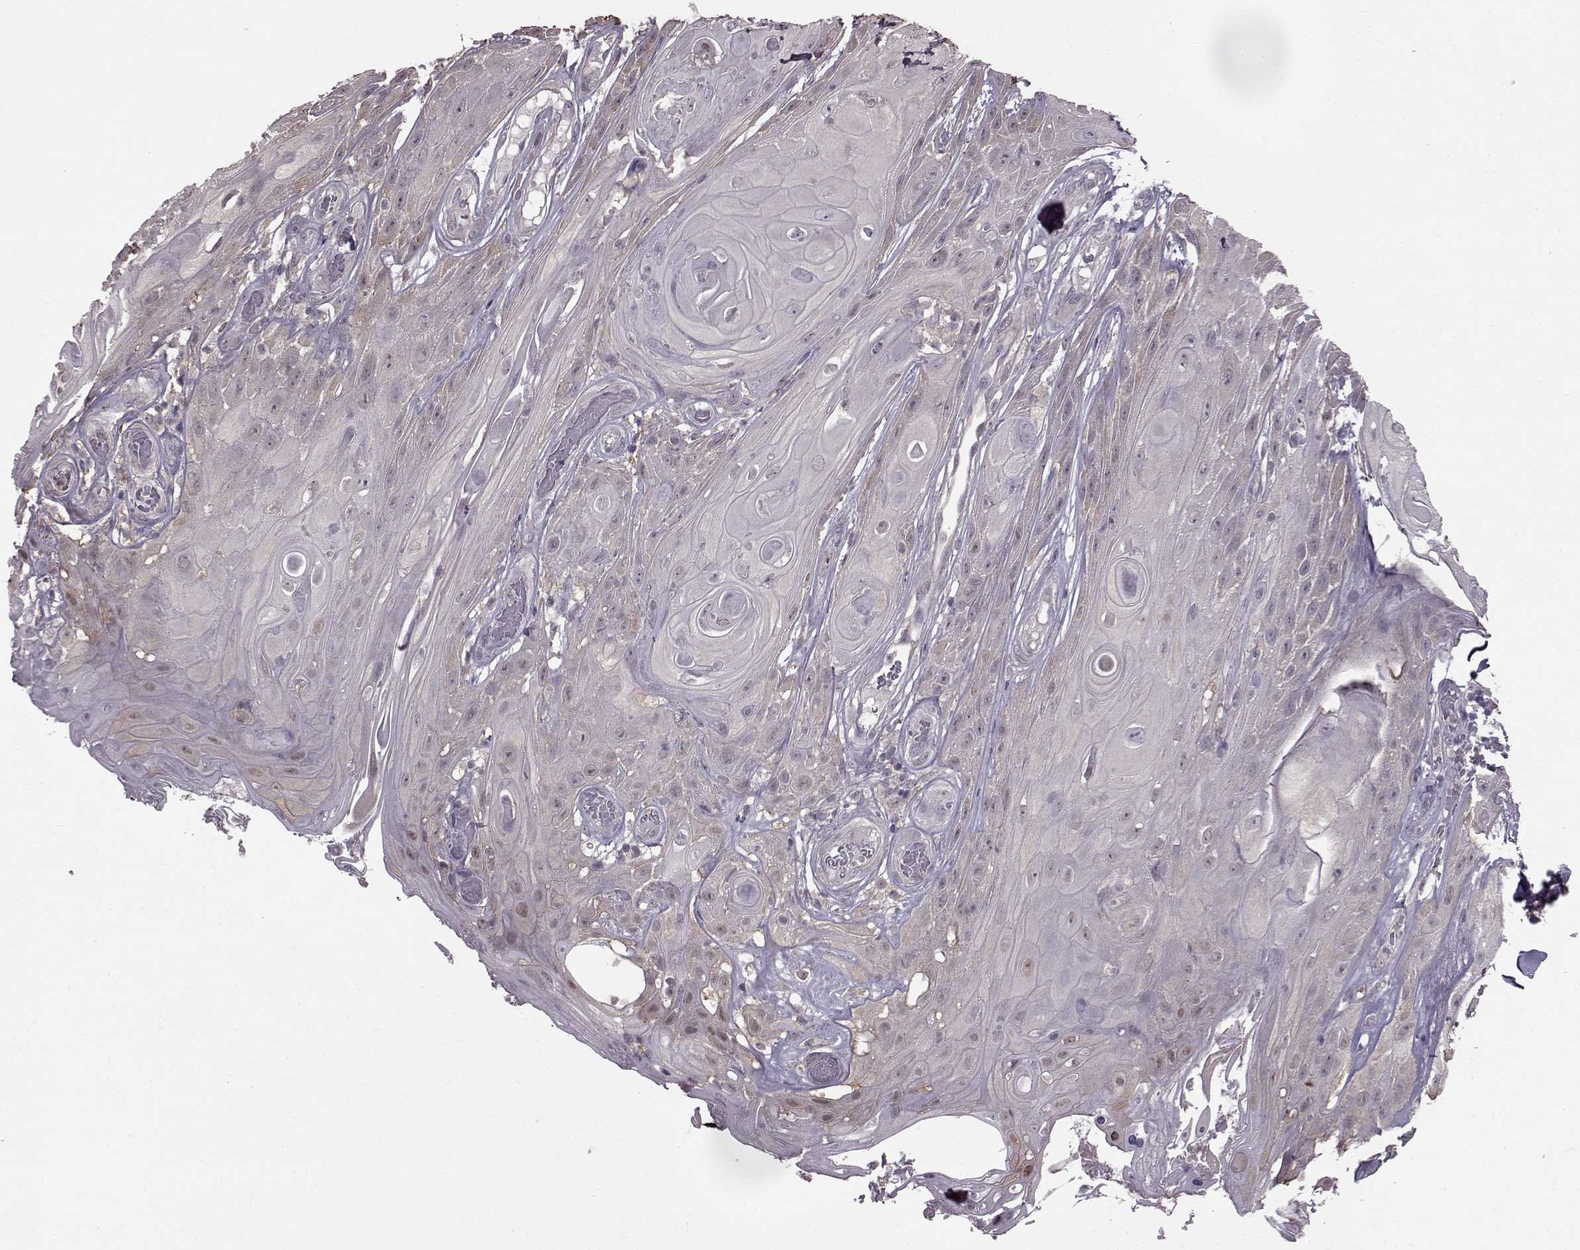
{"staining": {"intensity": "negative", "quantity": "none", "location": "none"}, "tissue": "skin cancer", "cell_type": "Tumor cells", "image_type": "cancer", "snomed": [{"axis": "morphology", "description": "Squamous cell carcinoma, NOS"}, {"axis": "topography", "description": "Skin"}], "caption": "The image reveals no staining of tumor cells in skin squamous cell carcinoma.", "gene": "NME1-NME2", "patient": {"sex": "male", "age": 62}}